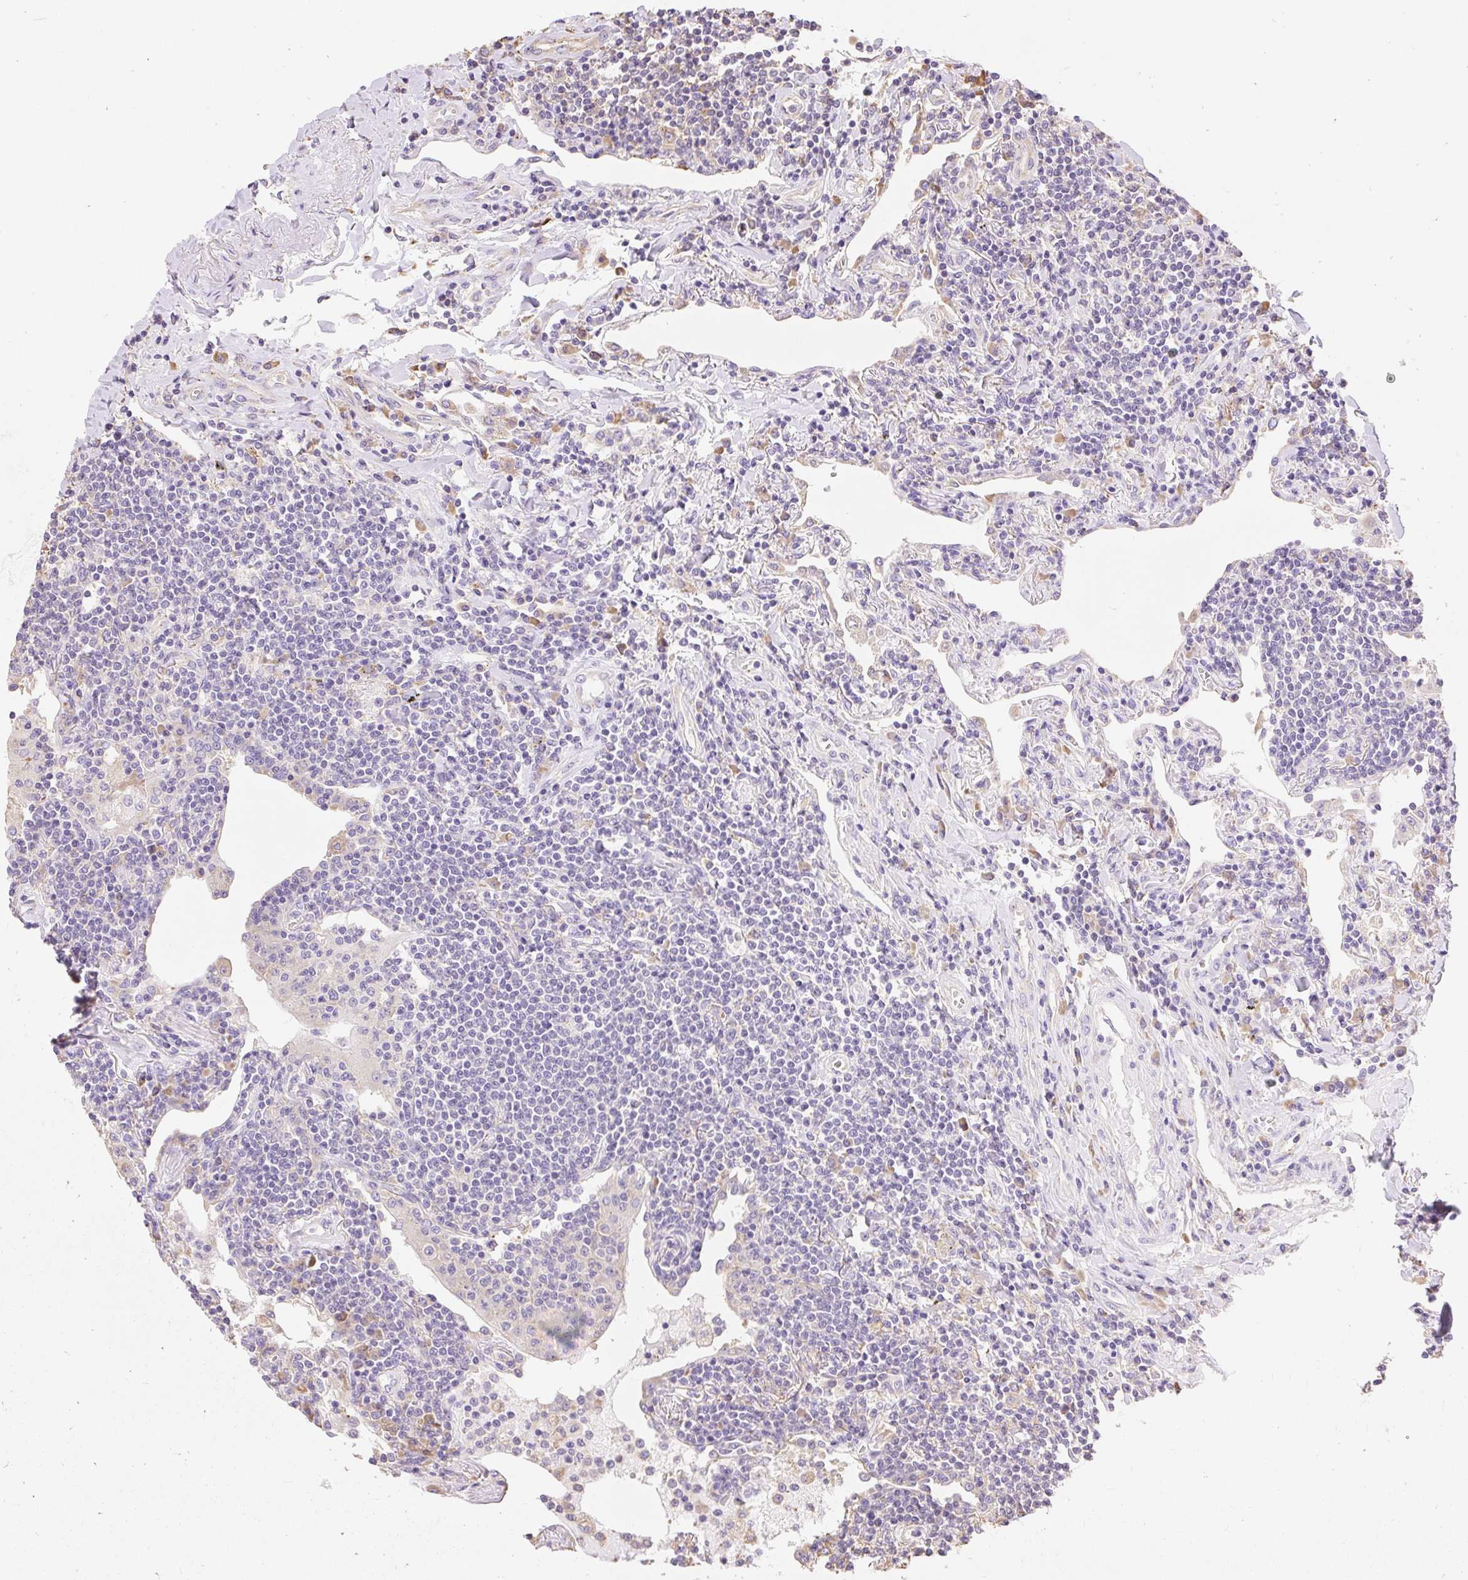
{"staining": {"intensity": "negative", "quantity": "none", "location": "none"}, "tissue": "lymphoma", "cell_type": "Tumor cells", "image_type": "cancer", "snomed": [{"axis": "morphology", "description": "Malignant lymphoma, non-Hodgkin's type, Low grade"}, {"axis": "topography", "description": "Lung"}], "caption": "Immunohistochemistry image of human lymphoma stained for a protein (brown), which reveals no staining in tumor cells. Brightfield microscopy of IHC stained with DAB (brown) and hematoxylin (blue), captured at high magnification.", "gene": "RPS17", "patient": {"sex": "female", "age": 71}}